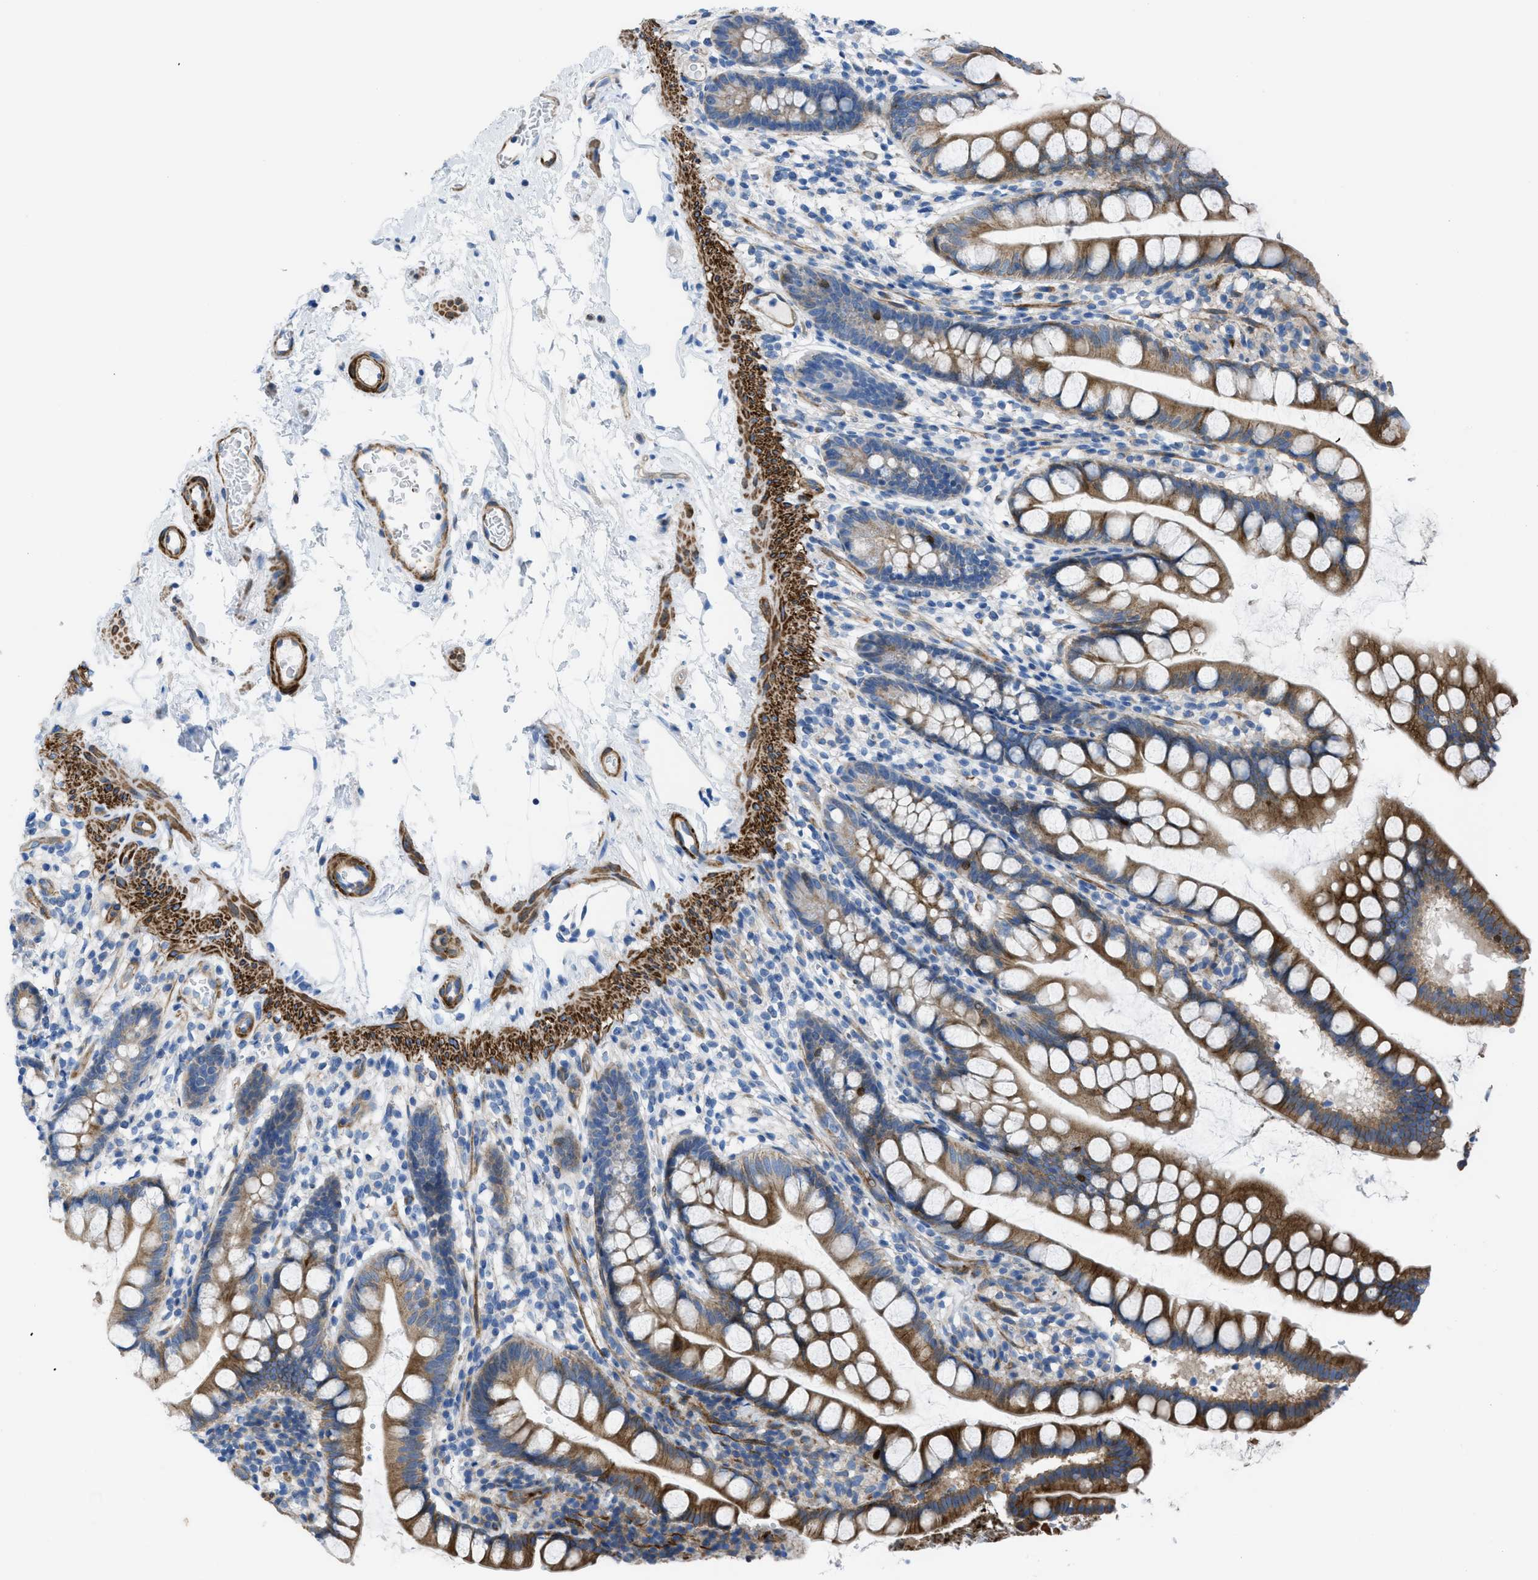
{"staining": {"intensity": "moderate", "quantity": ">75%", "location": "cytoplasmic/membranous"}, "tissue": "small intestine", "cell_type": "Glandular cells", "image_type": "normal", "snomed": [{"axis": "morphology", "description": "Normal tissue, NOS"}, {"axis": "topography", "description": "Small intestine"}], "caption": "A high-resolution image shows IHC staining of unremarkable small intestine, which displays moderate cytoplasmic/membranous positivity in approximately >75% of glandular cells.", "gene": "KCNH7", "patient": {"sex": "female", "age": 84}}